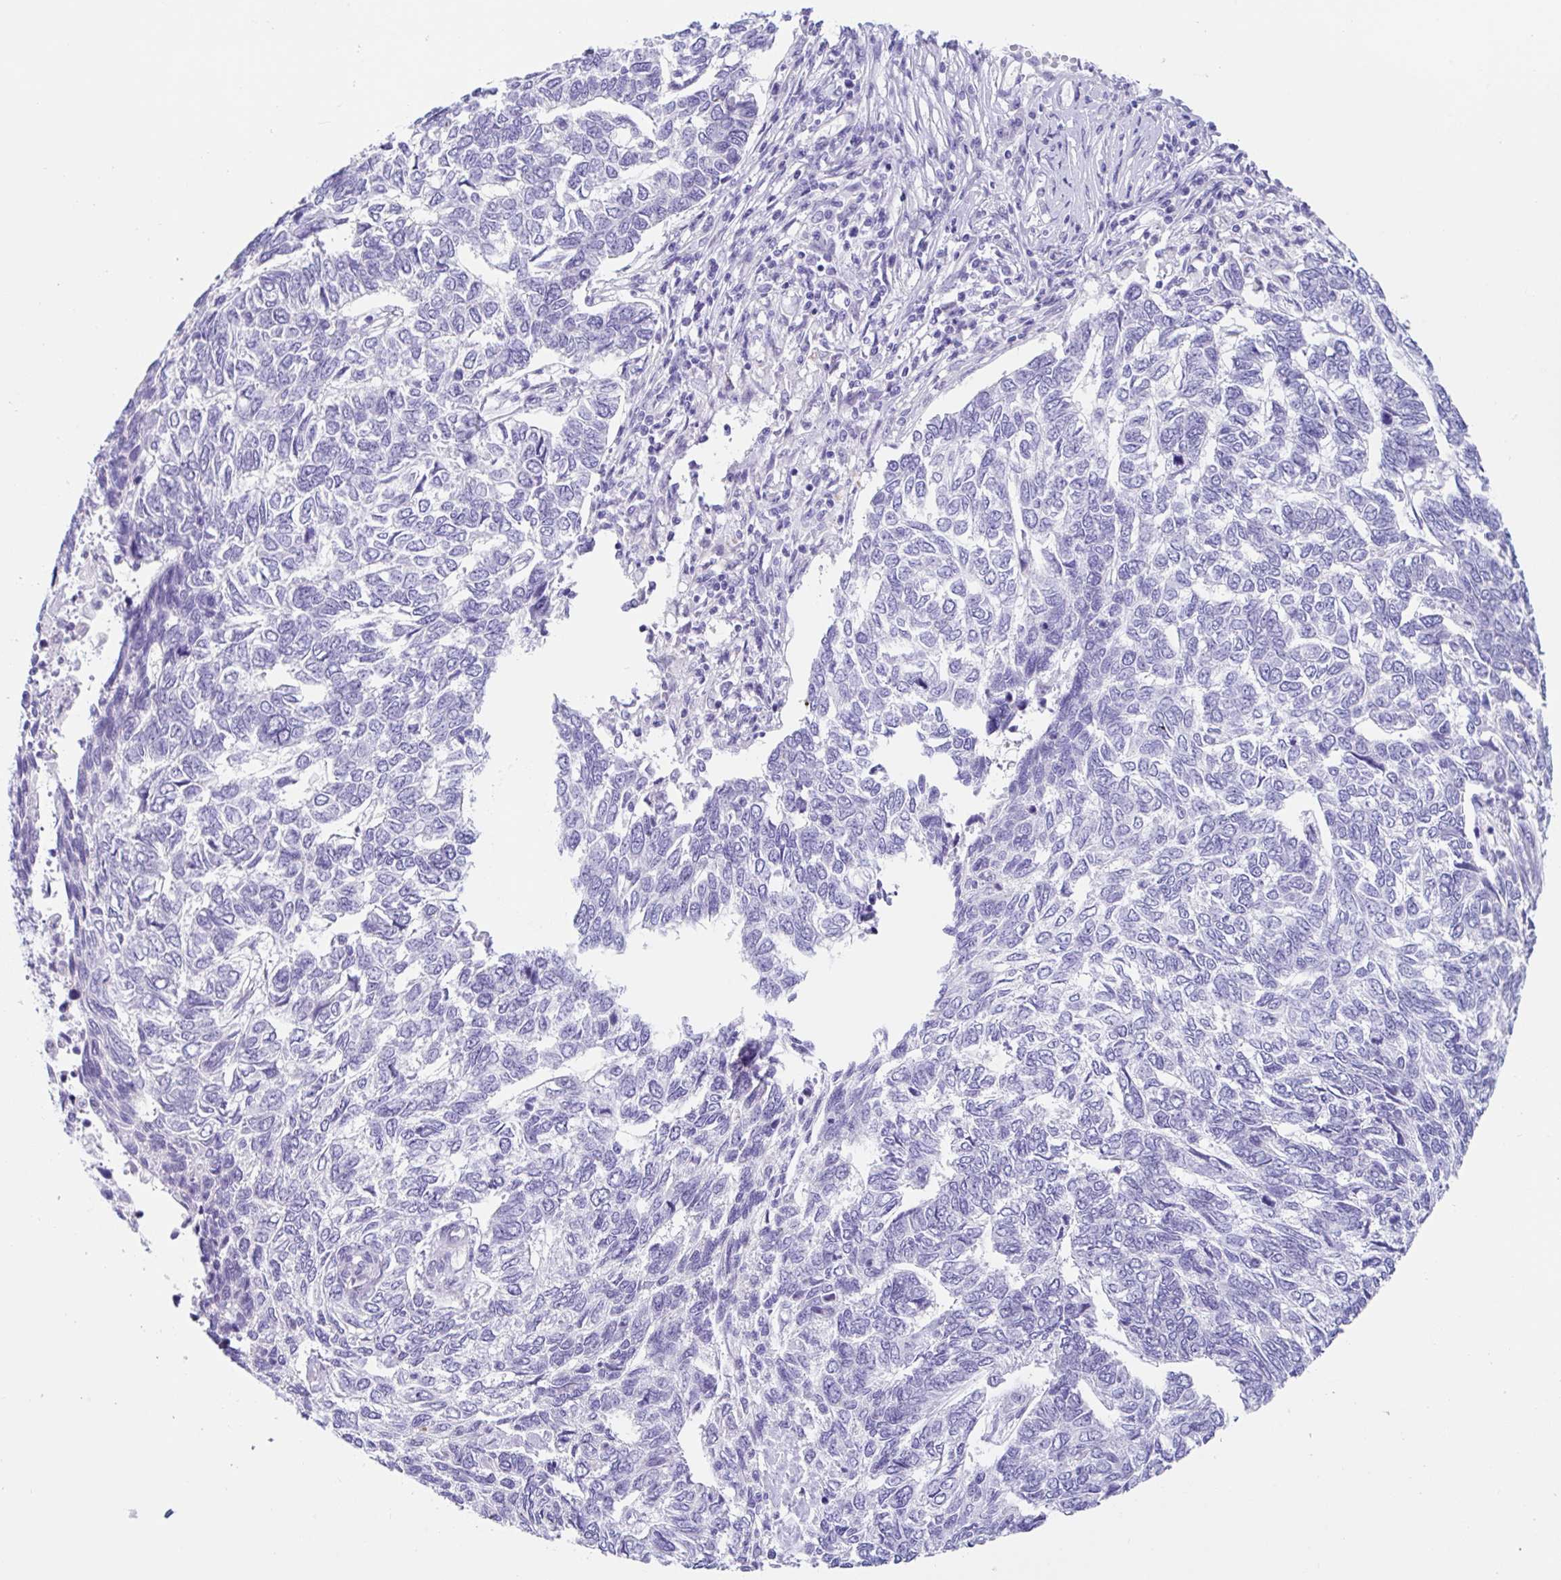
{"staining": {"intensity": "negative", "quantity": "none", "location": "none"}, "tissue": "skin cancer", "cell_type": "Tumor cells", "image_type": "cancer", "snomed": [{"axis": "morphology", "description": "Basal cell carcinoma"}, {"axis": "topography", "description": "Skin"}], "caption": "This histopathology image is of skin cancer (basal cell carcinoma) stained with immunohistochemistry (IHC) to label a protein in brown with the nuclei are counter-stained blue. There is no positivity in tumor cells. Brightfield microscopy of immunohistochemistry stained with DAB (brown) and hematoxylin (blue), captured at high magnification.", "gene": "OR6N2", "patient": {"sex": "female", "age": 65}}